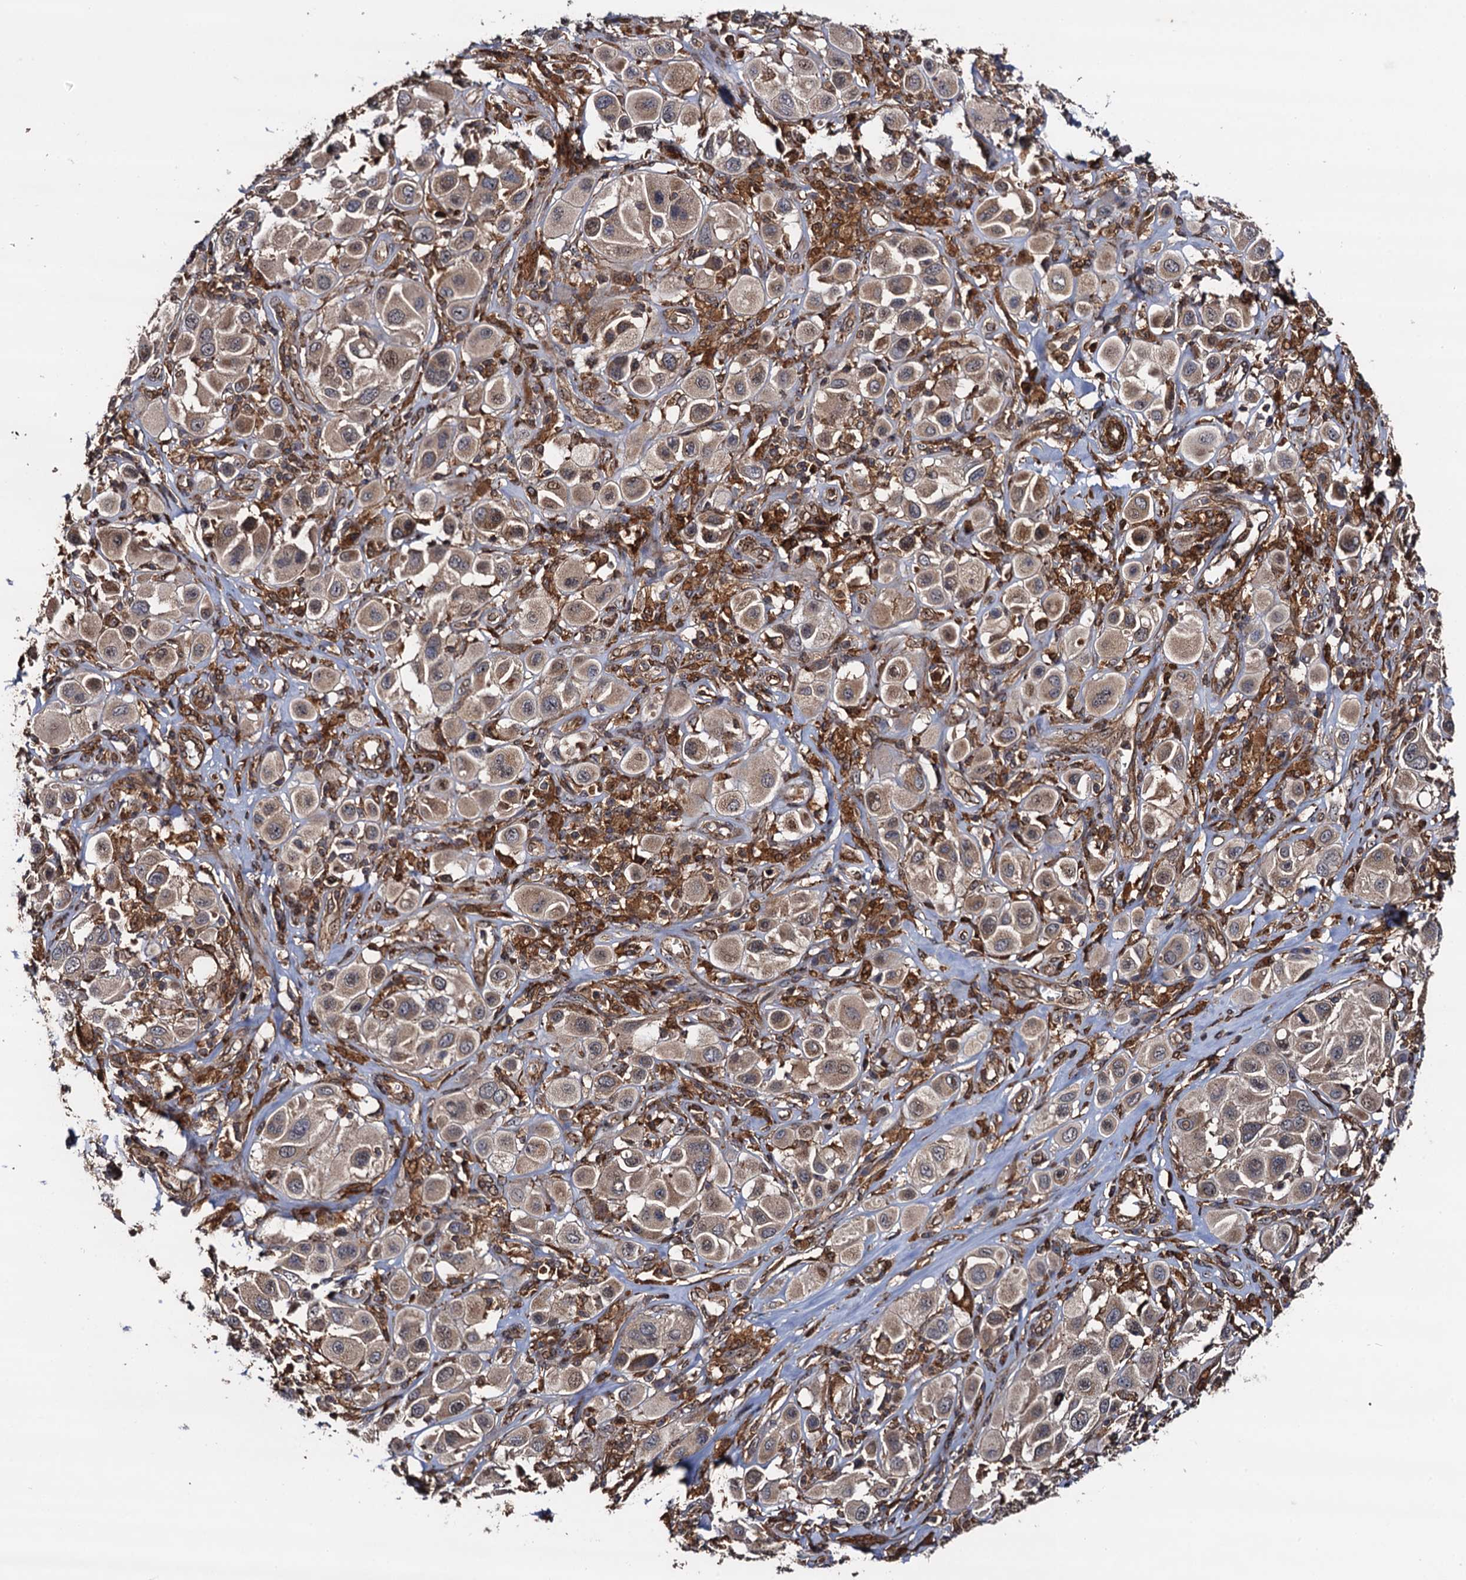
{"staining": {"intensity": "weak", "quantity": ">75%", "location": "cytoplasmic/membranous"}, "tissue": "melanoma", "cell_type": "Tumor cells", "image_type": "cancer", "snomed": [{"axis": "morphology", "description": "Malignant melanoma, Metastatic site"}, {"axis": "topography", "description": "Skin"}], "caption": "IHC staining of malignant melanoma (metastatic site), which reveals low levels of weak cytoplasmic/membranous expression in about >75% of tumor cells indicating weak cytoplasmic/membranous protein positivity. The staining was performed using DAB (3,3'-diaminobenzidine) (brown) for protein detection and nuclei were counterstained in hematoxylin (blue).", "gene": "BORA", "patient": {"sex": "male", "age": 41}}